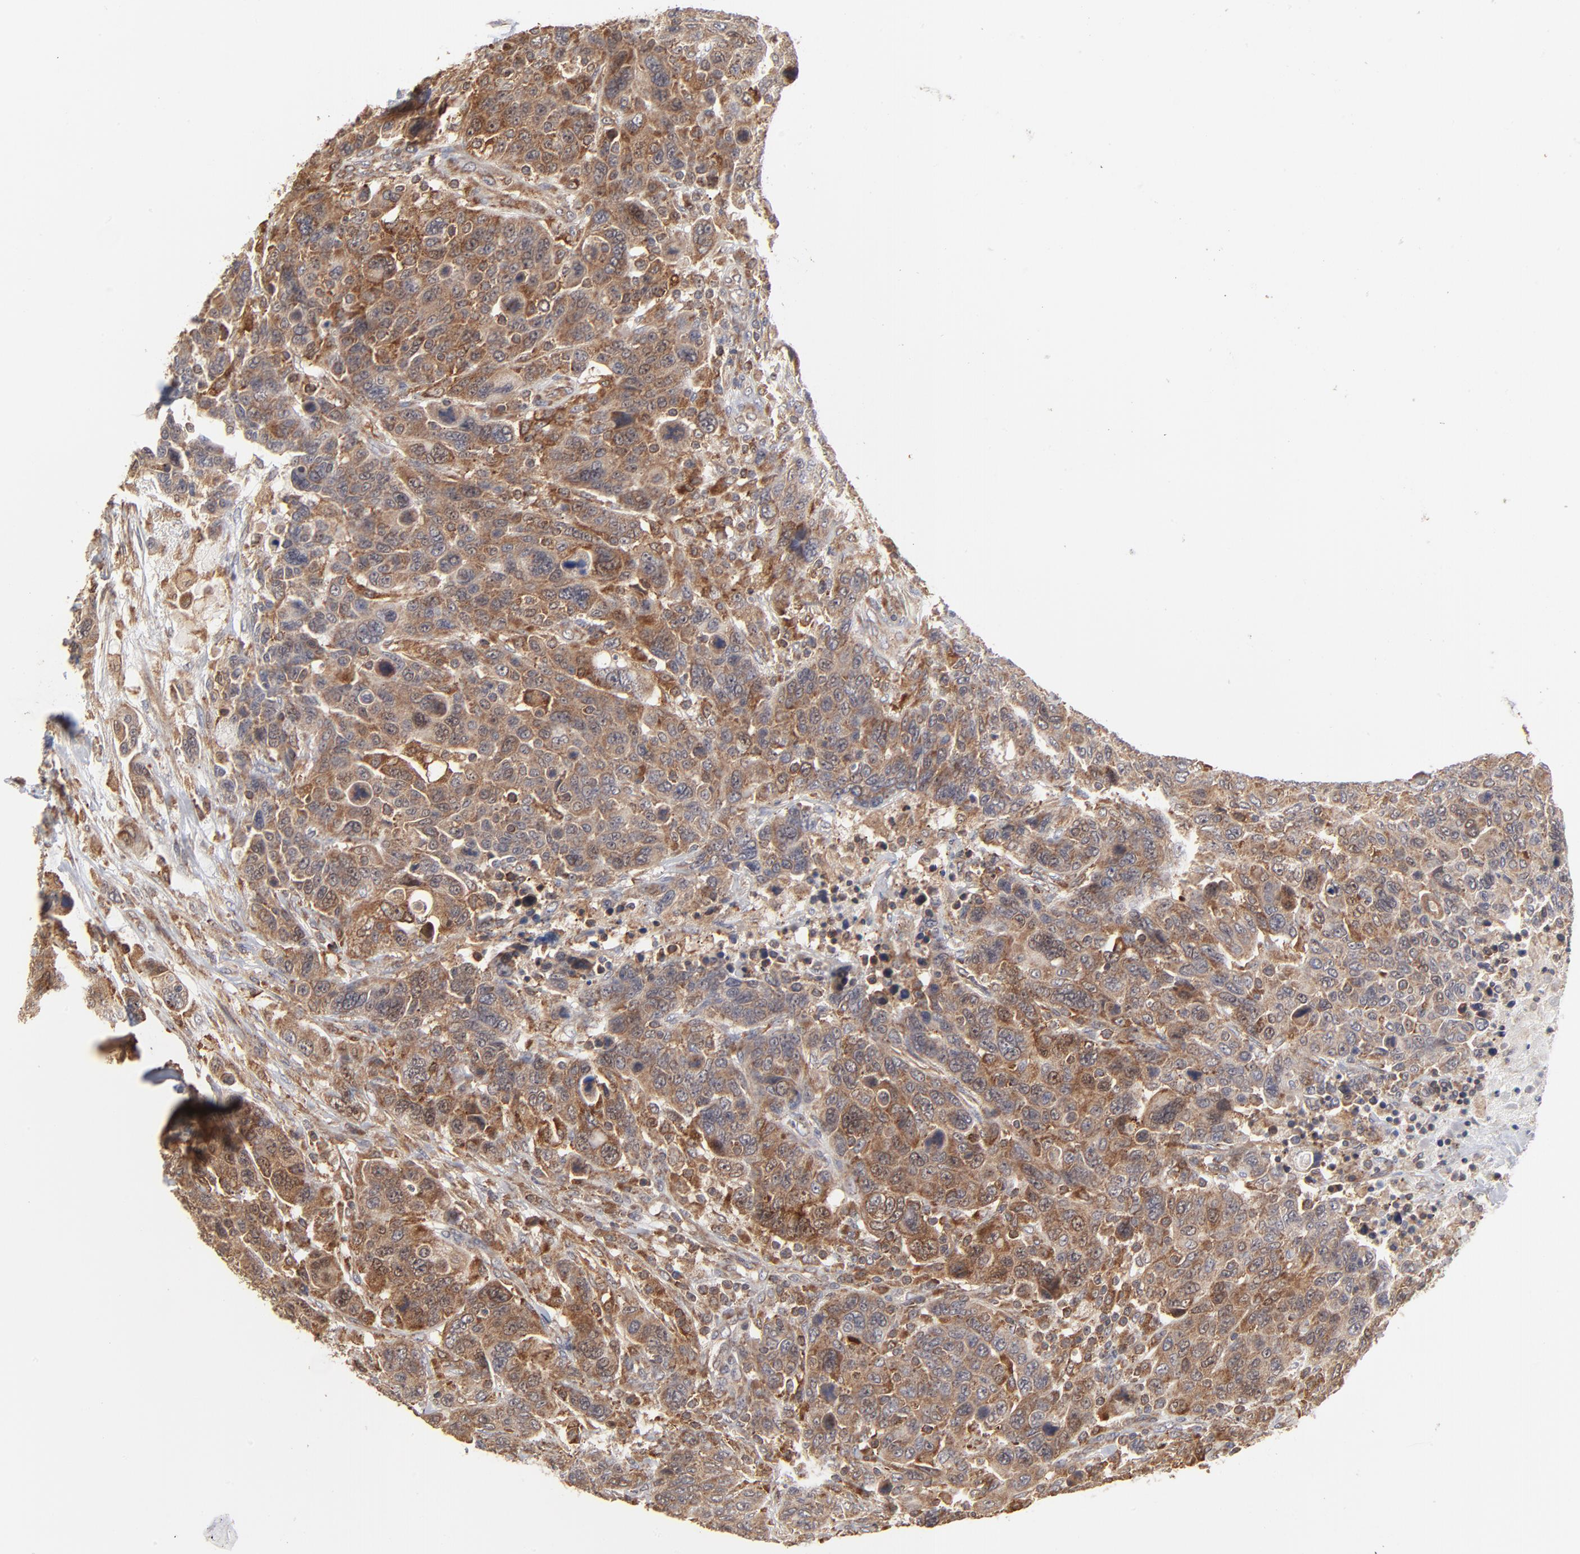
{"staining": {"intensity": "strong", "quantity": ">75%", "location": "cytoplasmic/membranous"}, "tissue": "breast cancer", "cell_type": "Tumor cells", "image_type": "cancer", "snomed": [{"axis": "morphology", "description": "Duct carcinoma"}, {"axis": "topography", "description": "Breast"}], "caption": "An image showing strong cytoplasmic/membranous staining in approximately >75% of tumor cells in breast intraductal carcinoma, as visualized by brown immunohistochemical staining.", "gene": "RNF213", "patient": {"sex": "female", "age": 37}}